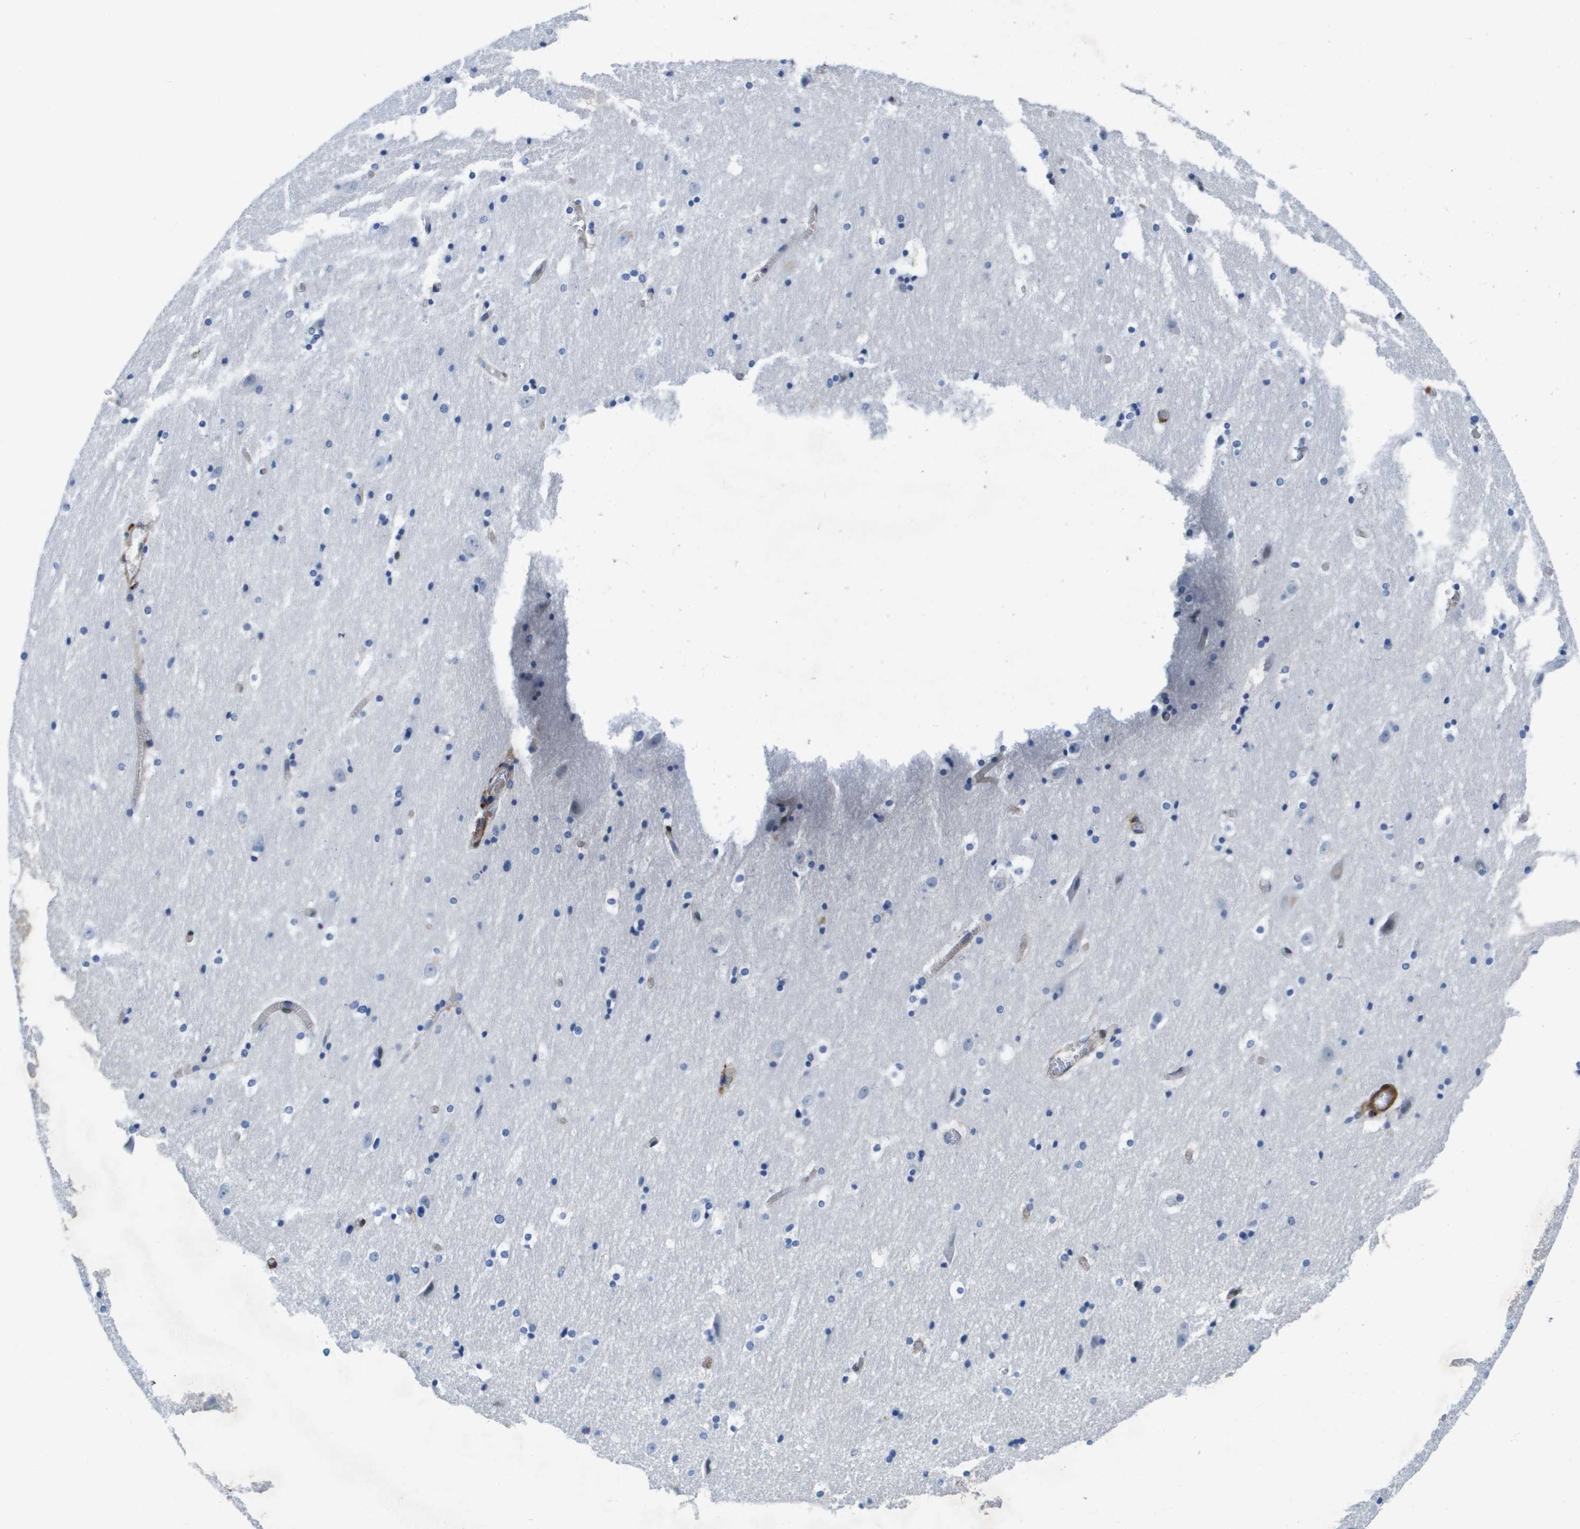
{"staining": {"intensity": "negative", "quantity": "none", "location": "none"}, "tissue": "hippocampus", "cell_type": "Glial cells", "image_type": "normal", "snomed": [{"axis": "morphology", "description": "Normal tissue, NOS"}, {"axis": "topography", "description": "Hippocampus"}], "caption": "IHC image of benign hippocampus: hippocampus stained with DAB reveals no significant protein positivity in glial cells.", "gene": "LPP", "patient": {"sex": "male", "age": 45}}